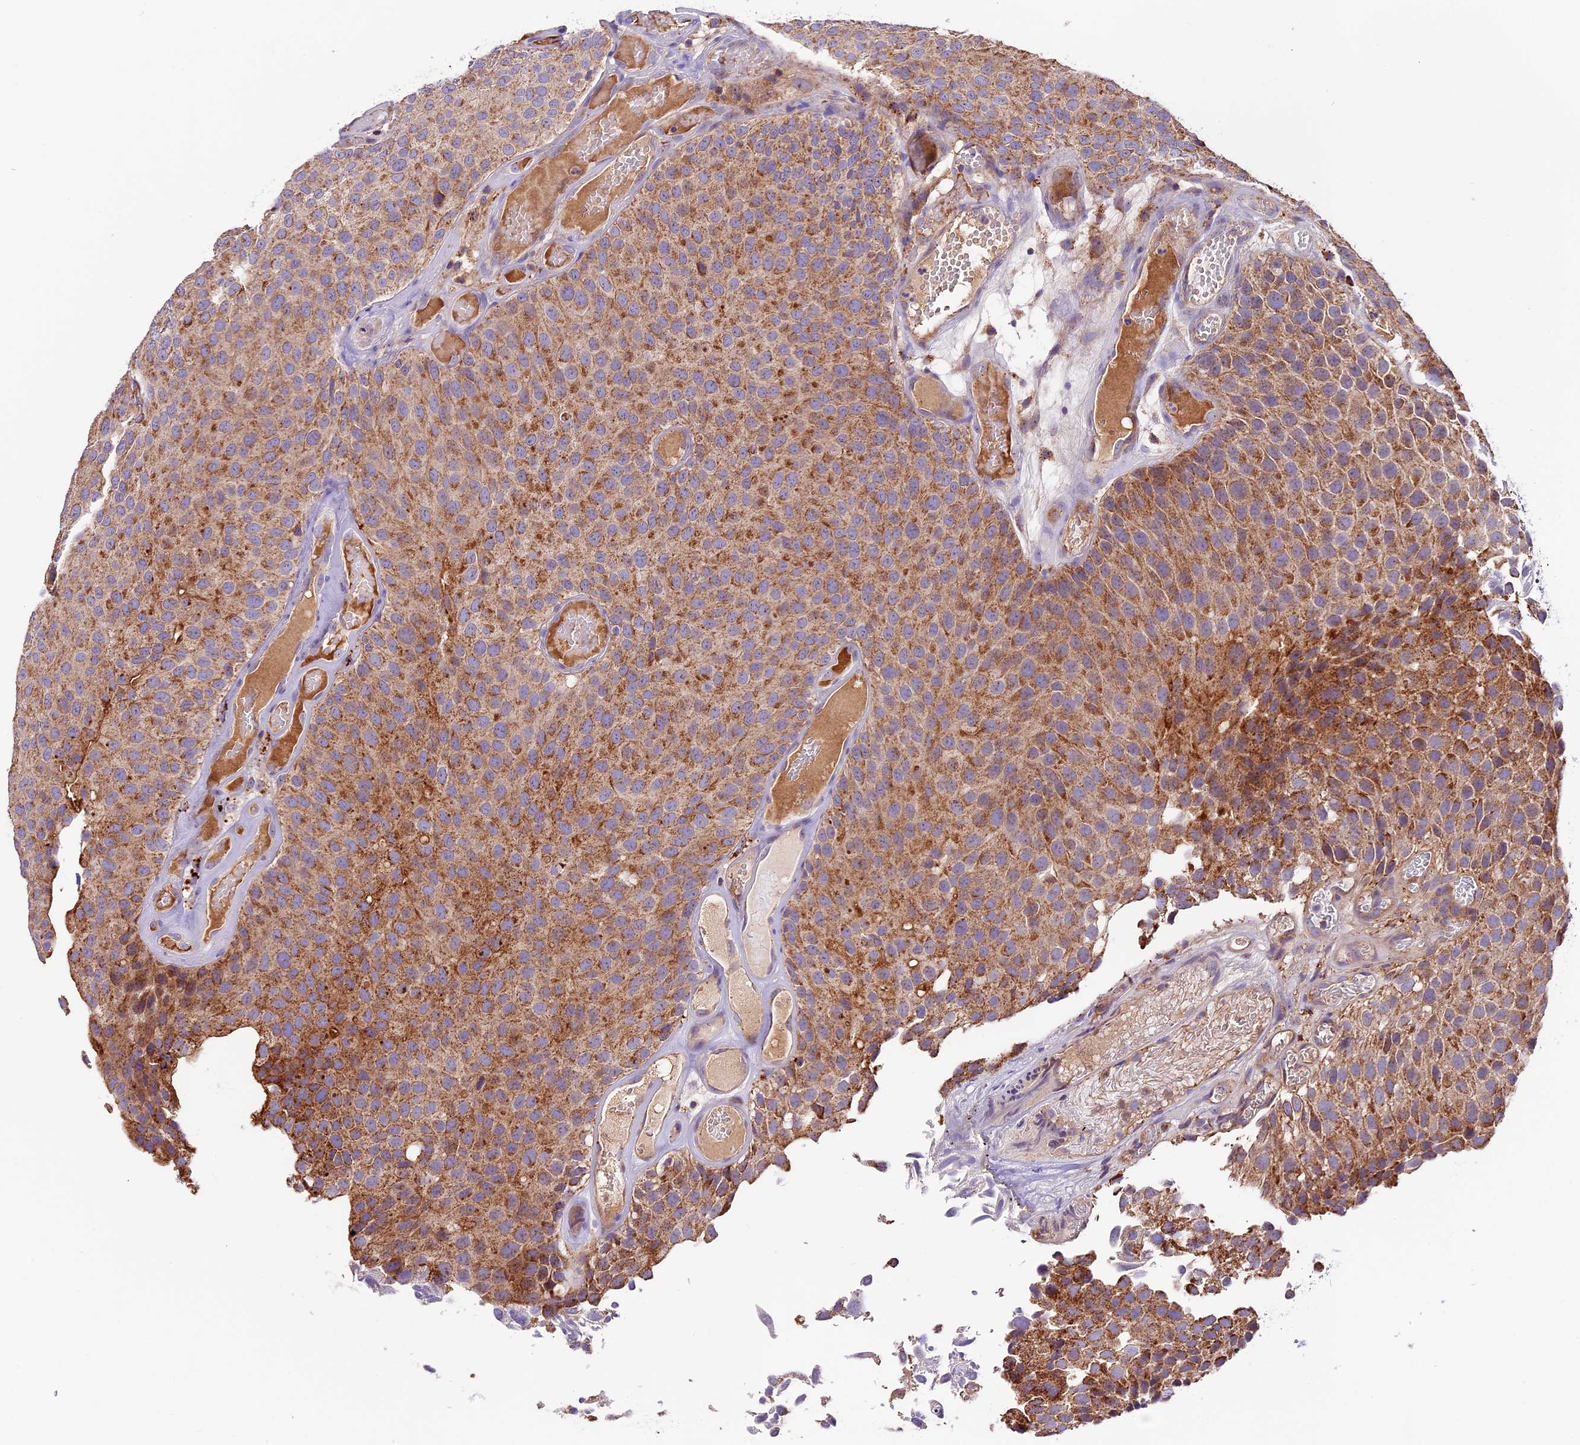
{"staining": {"intensity": "moderate", "quantity": ">75%", "location": "cytoplasmic/membranous"}, "tissue": "urothelial cancer", "cell_type": "Tumor cells", "image_type": "cancer", "snomed": [{"axis": "morphology", "description": "Urothelial carcinoma, Low grade"}, {"axis": "topography", "description": "Urinary bladder"}], "caption": "The micrograph demonstrates a brown stain indicating the presence of a protein in the cytoplasmic/membranous of tumor cells in urothelial cancer.", "gene": "METTL22", "patient": {"sex": "male", "age": 89}}